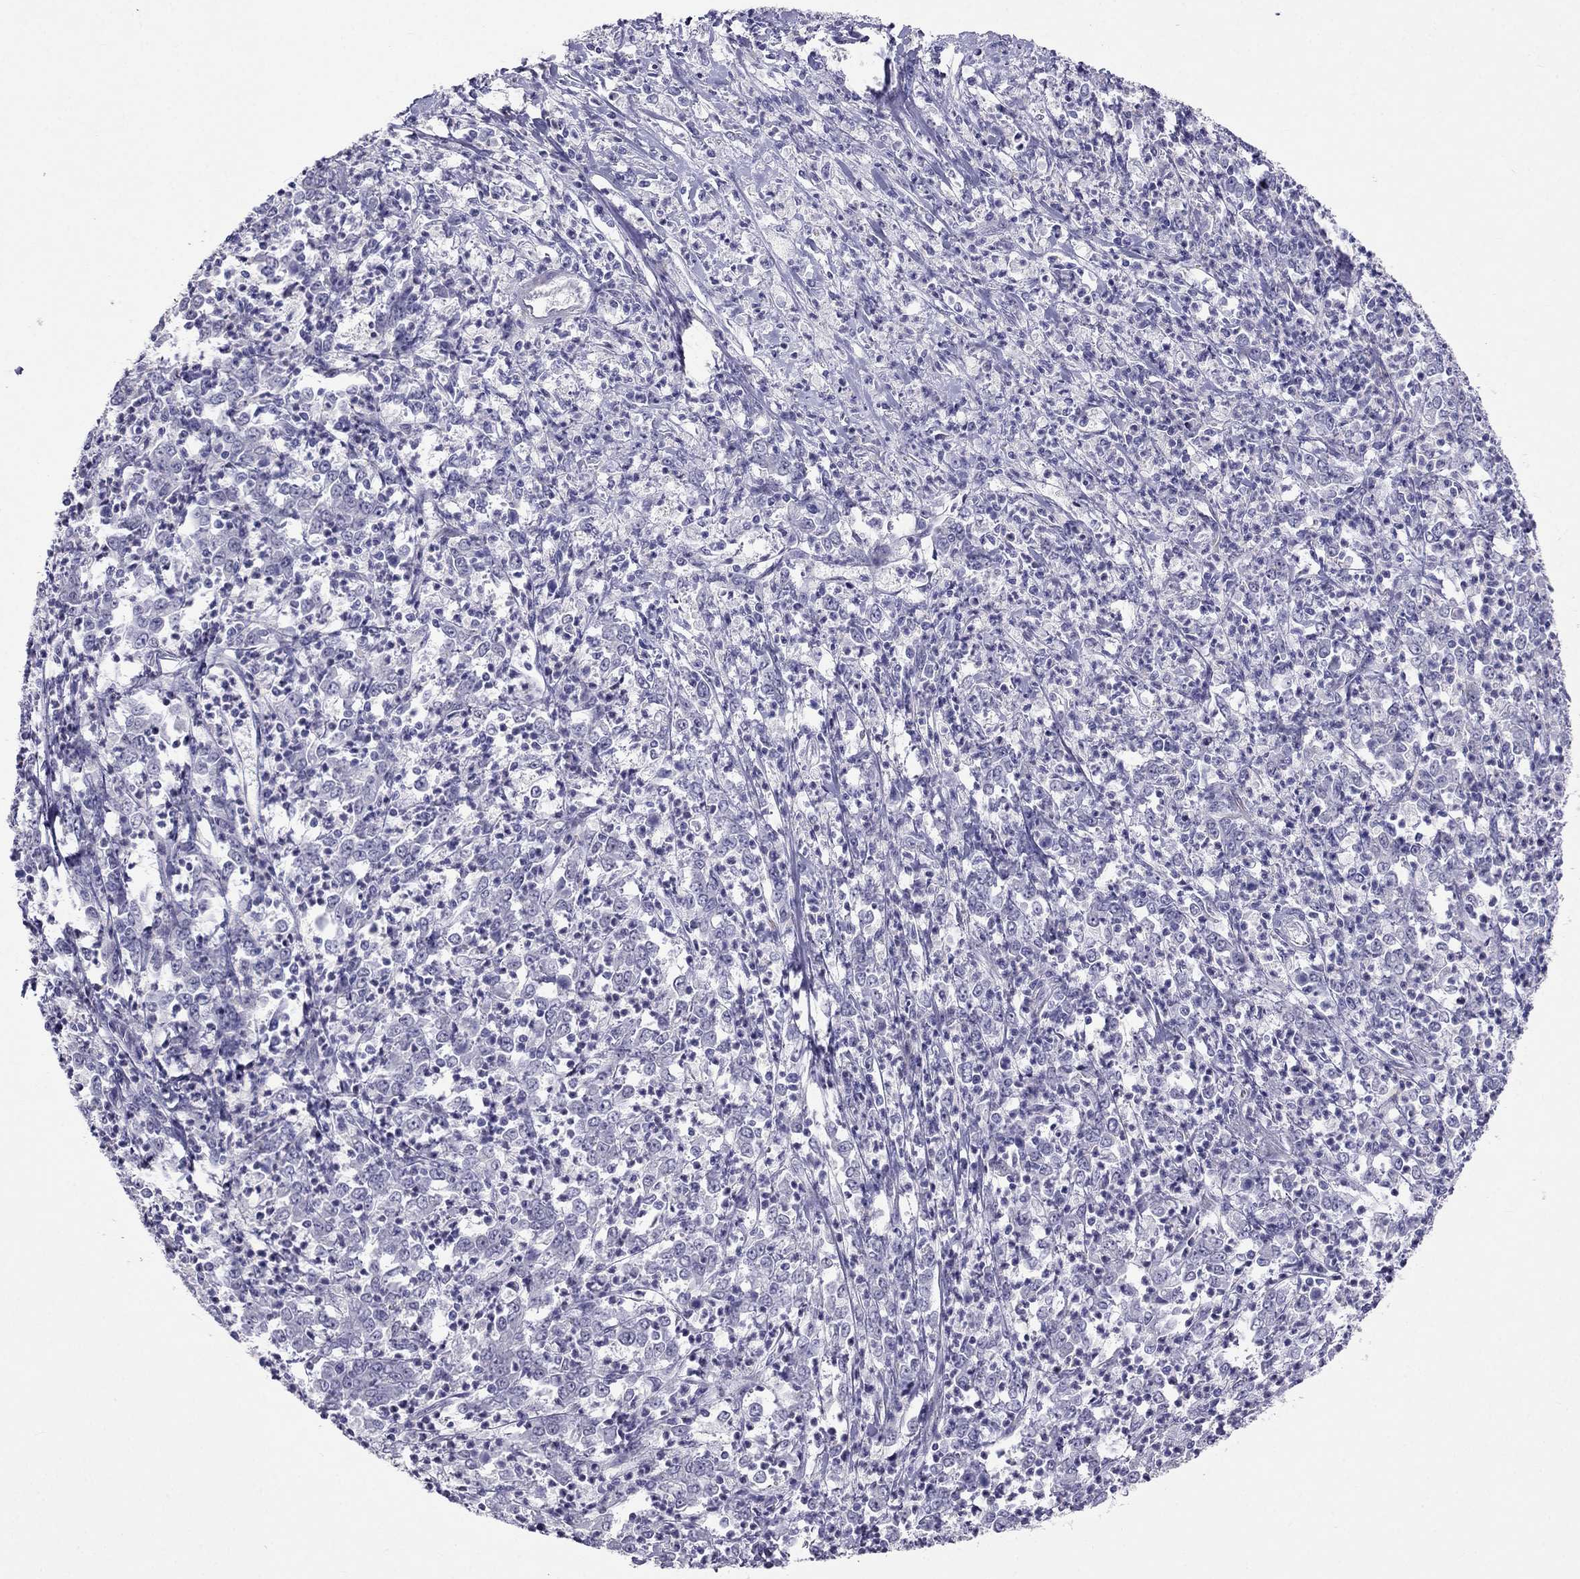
{"staining": {"intensity": "negative", "quantity": "none", "location": "none"}, "tissue": "stomach cancer", "cell_type": "Tumor cells", "image_type": "cancer", "snomed": [{"axis": "morphology", "description": "Adenocarcinoma, NOS"}, {"axis": "topography", "description": "Stomach, lower"}], "caption": "Tumor cells show no significant protein expression in stomach adenocarcinoma. (Immunohistochemistry, brightfield microscopy, high magnification).", "gene": "CROCC2", "patient": {"sex": "female", "age": 71}}